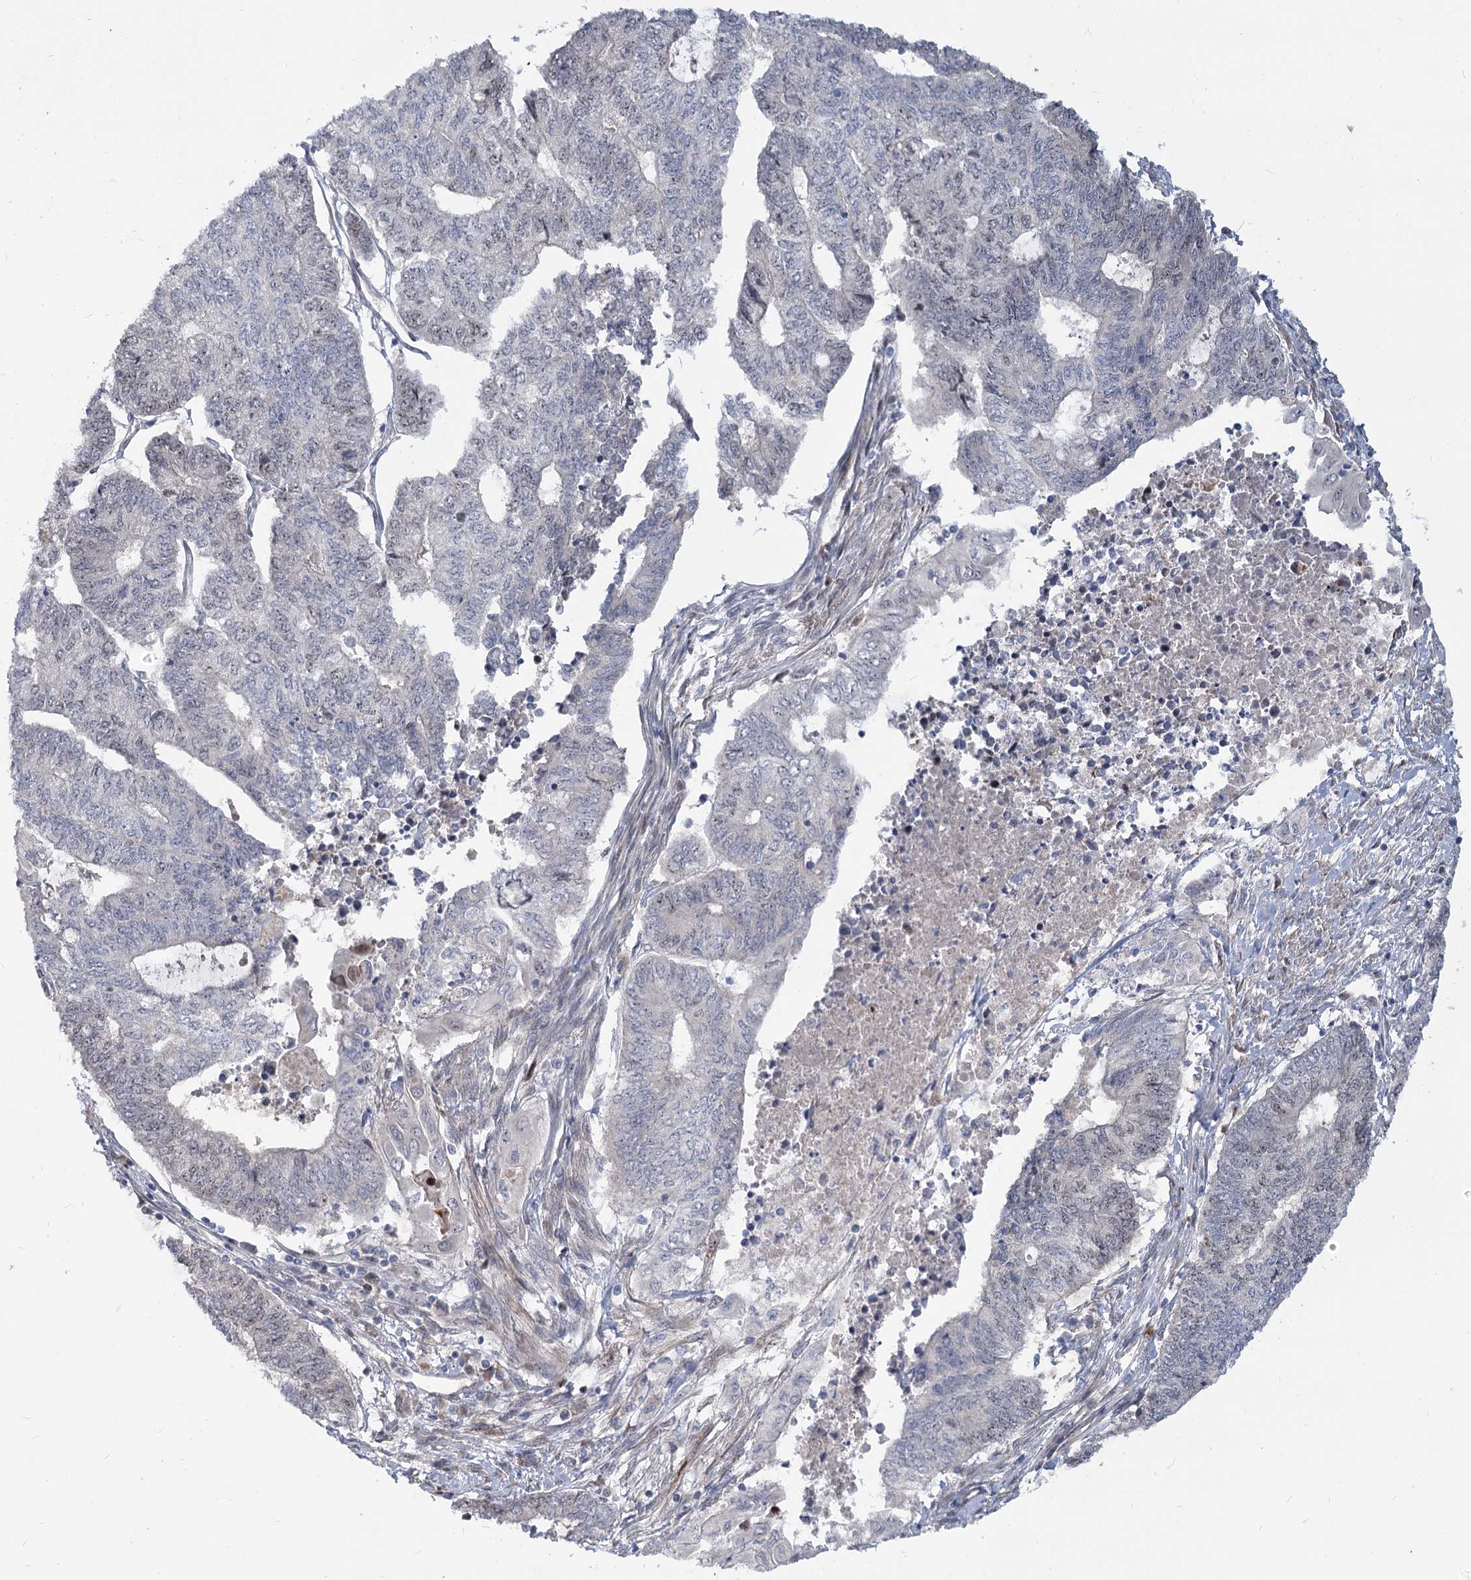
{"staining": {"intensity": "negative", "quantity": "none", "location": "none"}, "tissue": "endometrial cancer", "cell_type": "Tumor cells", "image_type": "cancer", "snomed": [{"axis": "morphology", "description": "Adenocarcinoma, NOS"}, {"axis": "topography", "description": "Uterus"}, {"axis": "topography", "description": "Endometrium"}], "caption": "Micrograph shows no significant protein expression in tumor cells of endometrial cancer (adenocarcinoma).", "gene": "PIK3C2A", "patient": {"sex": "female", "age": 70}}